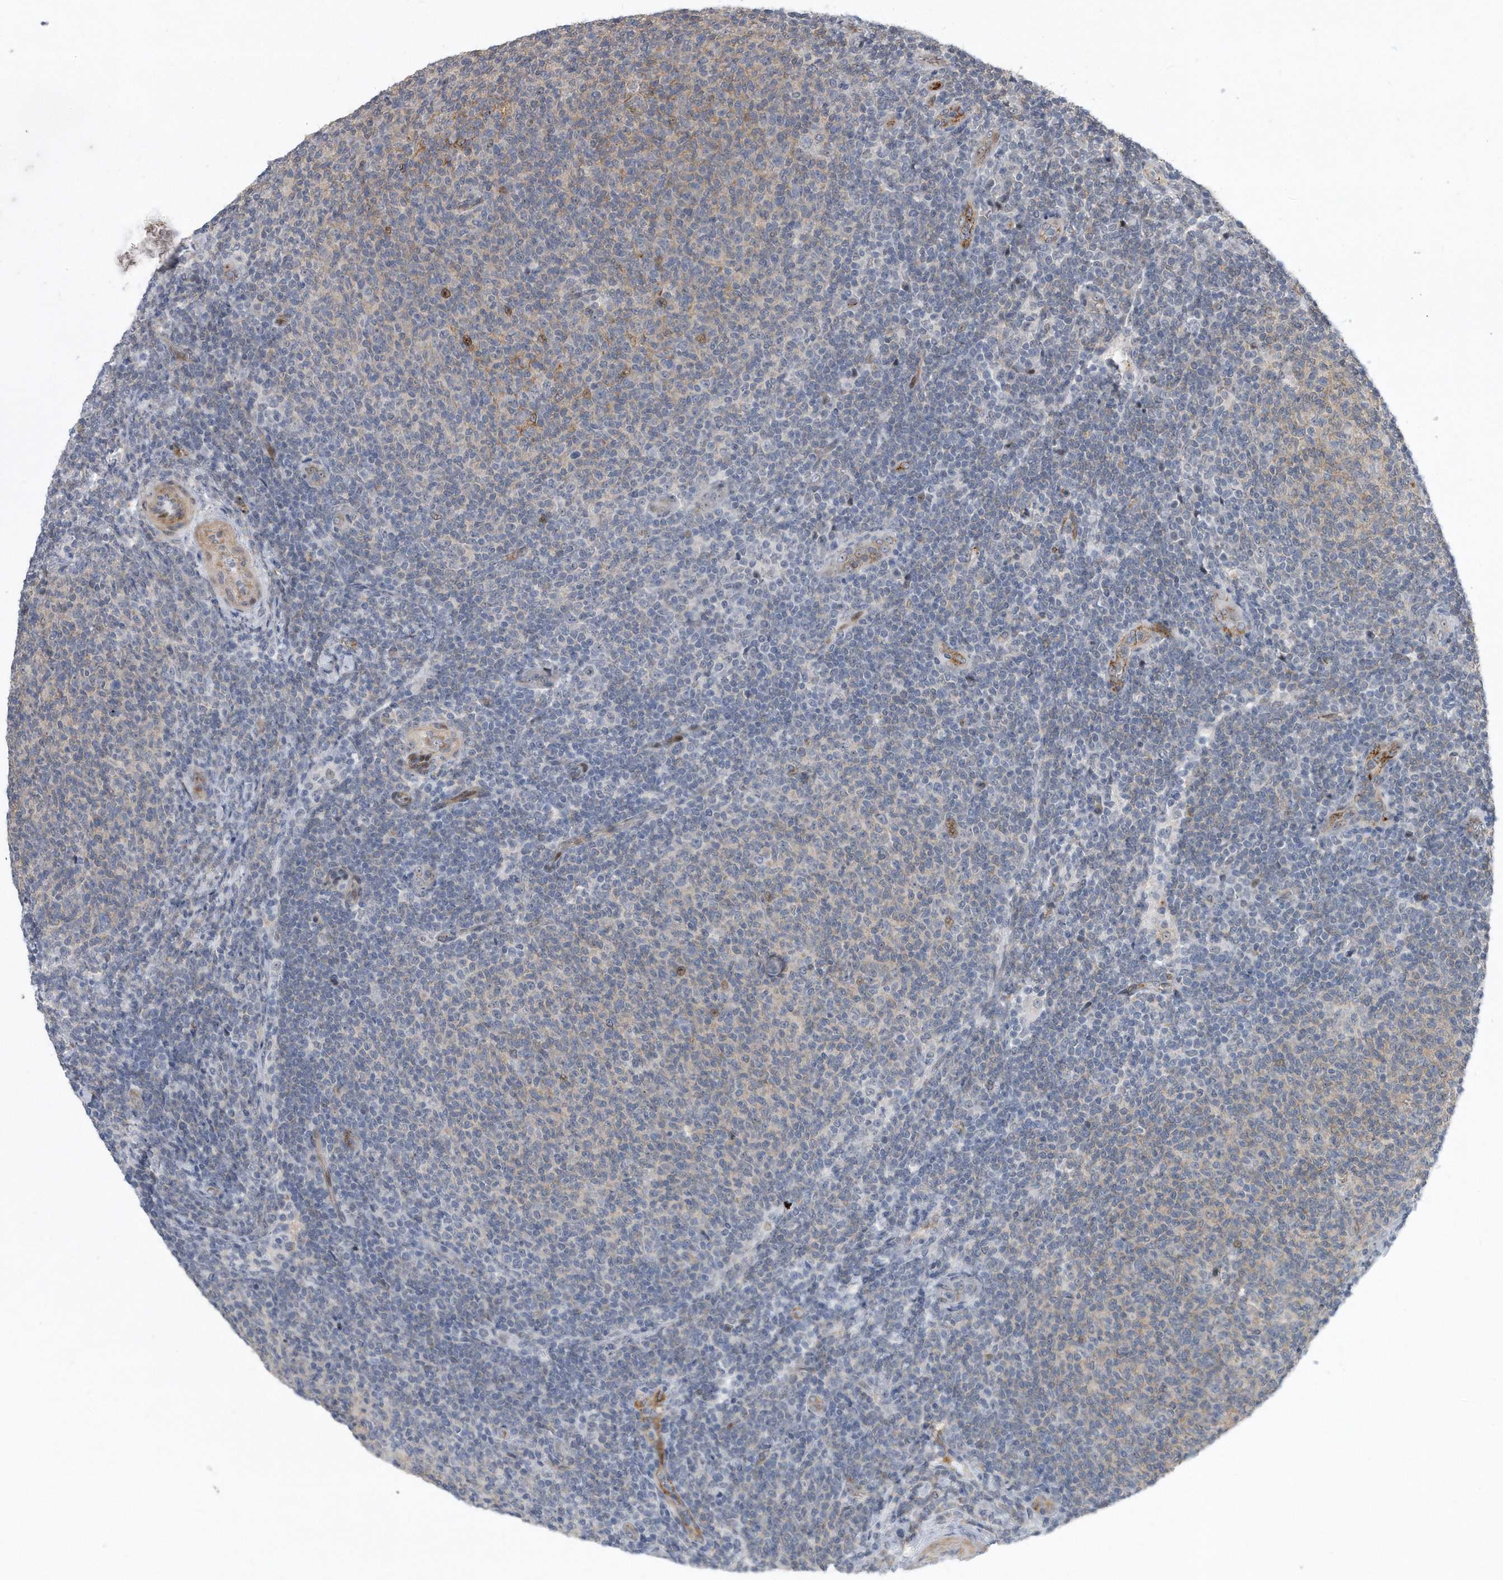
{"staining": {"intensity": "negative", "quantity": "none", "location": "none"}, "tissue": "lymphoma", "cell_type": "Tumor cells", "image_type": "cancer", "snomed": [{"axis": "morphology", "description": "Malignant lymphoma, non-Hodgkin's type, Low grade"}, {"axis": "topography", "description": "Lymph node"}], "caption": "The immunohistochemistry micrograph has no significant staining in tumor cells of lymphoma tissue. (IHC, brightfield microscopy, high magnification).", "gene": "PGBD2", "patient": {"sex": "male", "age": 66}}